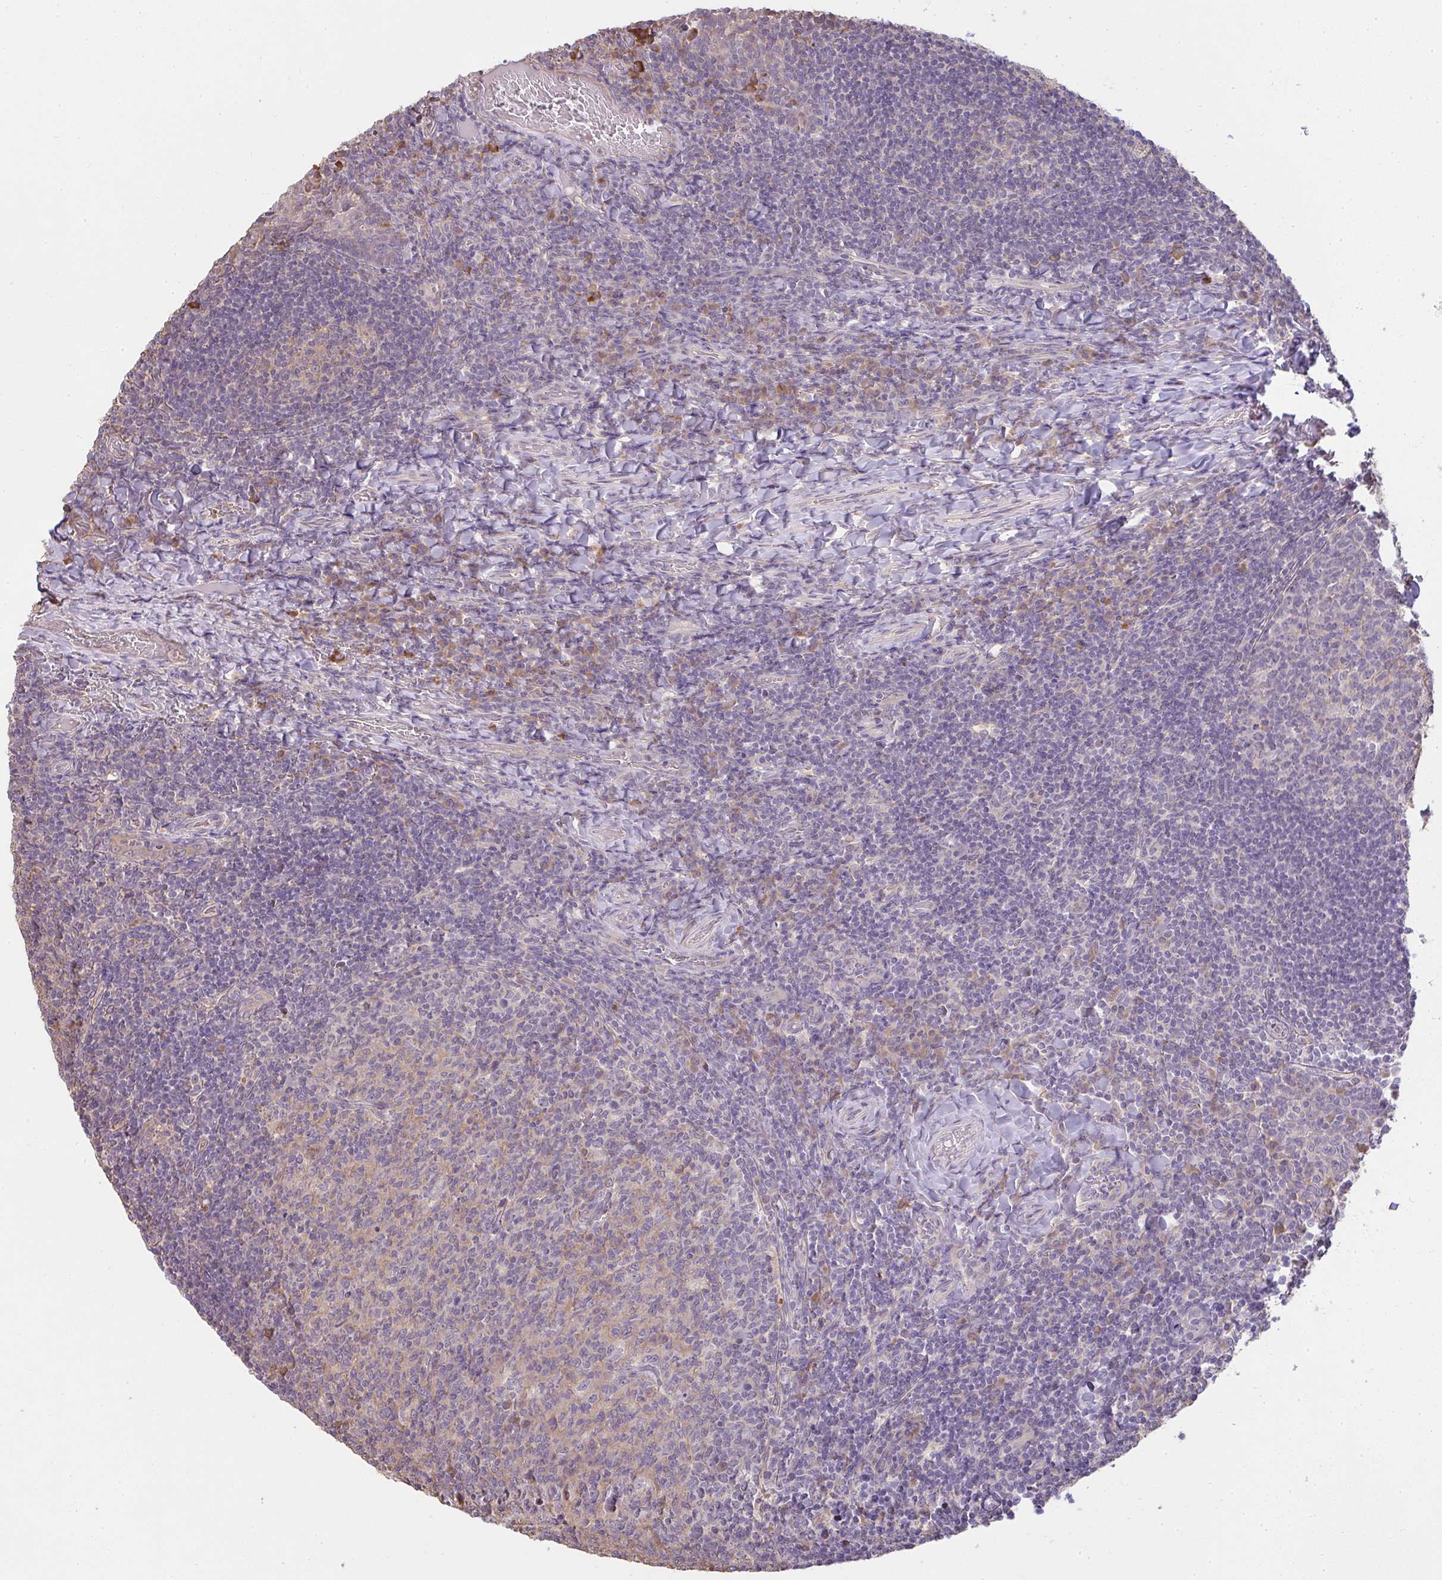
{"staining": {"intensity": "negative", "quantity": "none", "location": "none"}, "tissue": "tonsil", "cell_type": "Germinal center cells", "image_type": "normal", "snomed": [{"axis": "morphology", "description": "Normal tissue, NOS"}, {"axis": "topography", "description": "Tonsil"}], "caption": "Immunohistochemical staining of normal human tonsil displays no significant positivity in germinal center cells. Nuclei are stained in blue.", "gene": "BRINP3", "patient": {"sex": "female", "age": 10}}